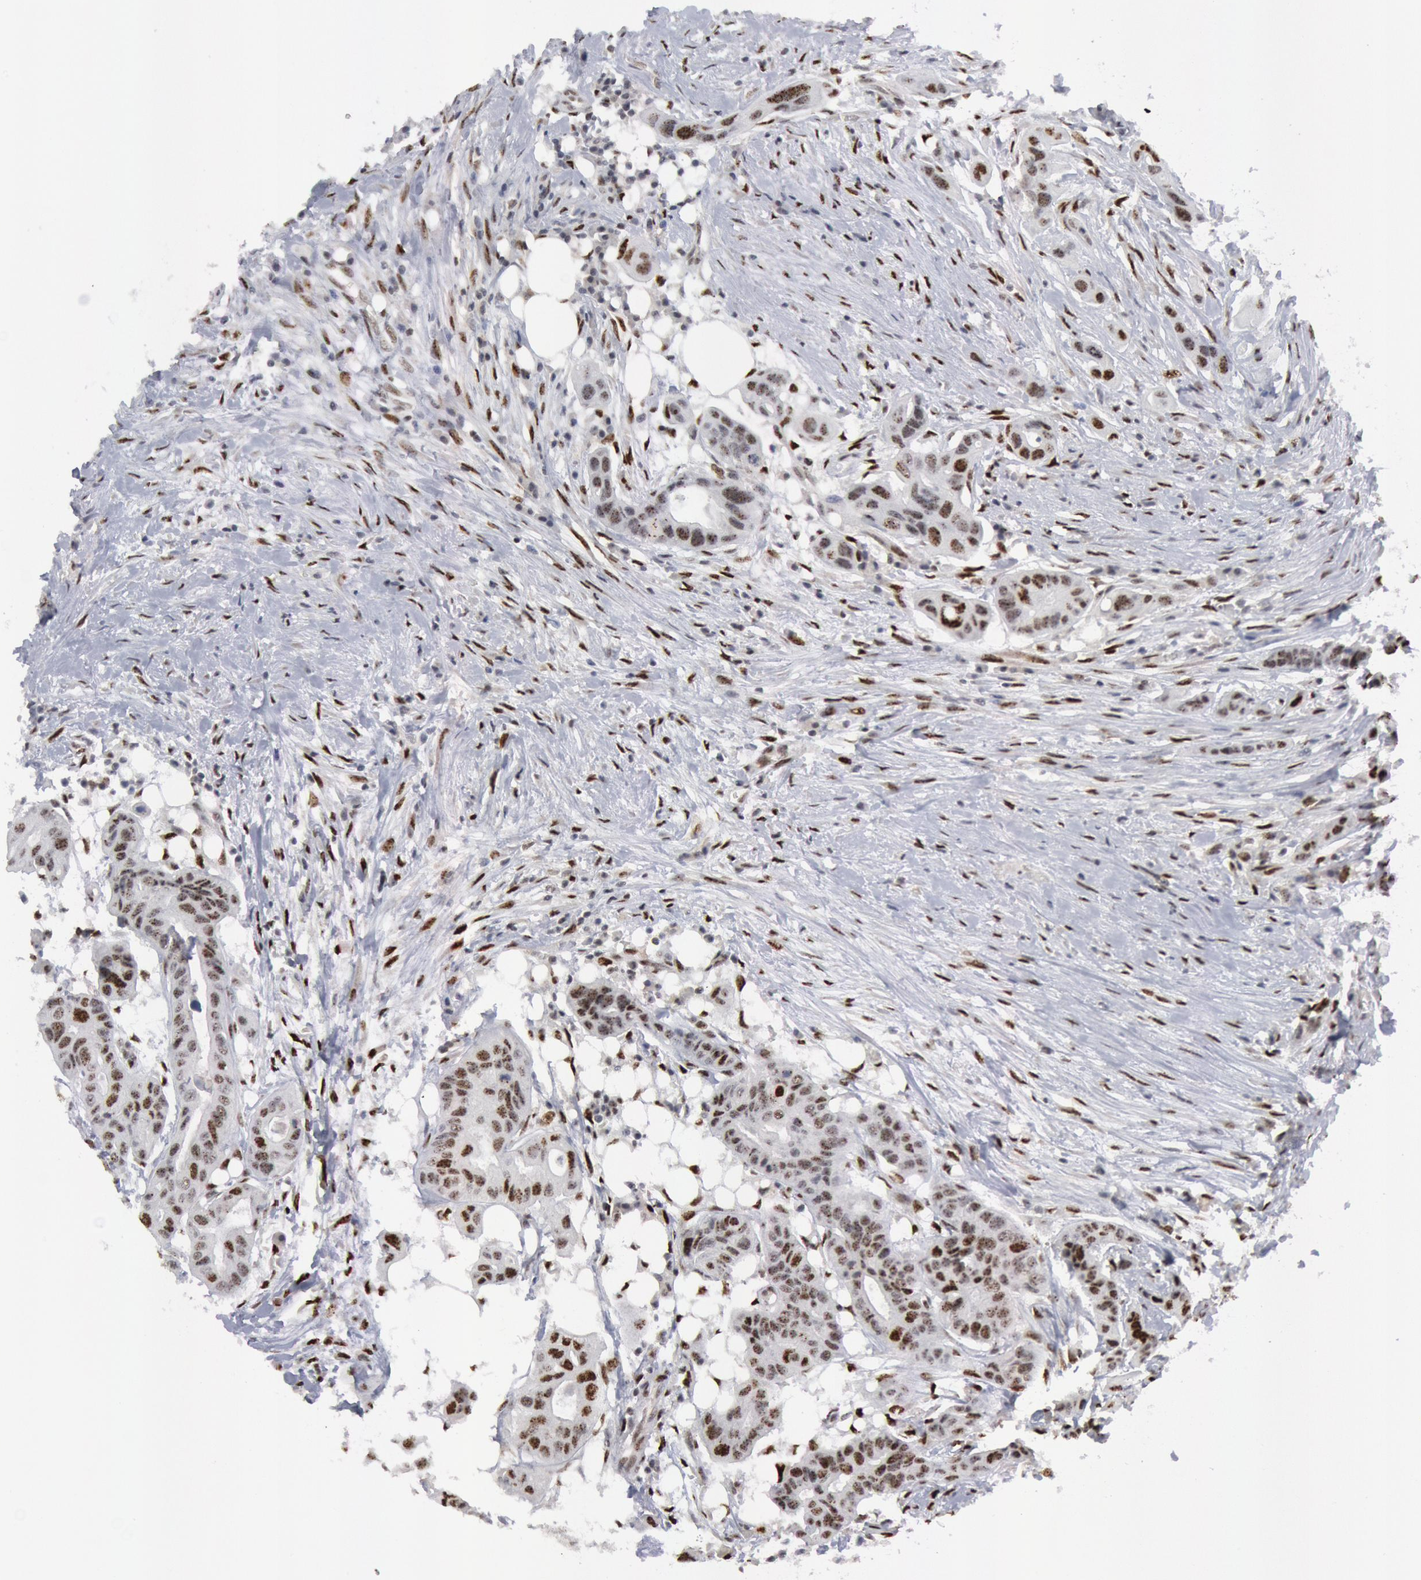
{"staining": {"intensity": "weak", "quantity": "25%-75%", "location": "nuclear"}, "tissue": "colorectal cancer", "cell_type": "Tumor cells", "image_type": "cancer", "snomed": [{"axis": "morphology", "description": "Adenocarcinoma, NOS"}, {"axis": "topography", "description": "Colon"}], "caption": "Immunohistochemical staining of human adenocarcinoma (colorectal) reveals low levels of weak nuclear positivity in approximately 25%-75% of tumor cells. (brown staining indicates protein expression, while blue staining denotes nuclei).", "gene": "FOXO1", "patient": {"sex": "female", "age": 70}}